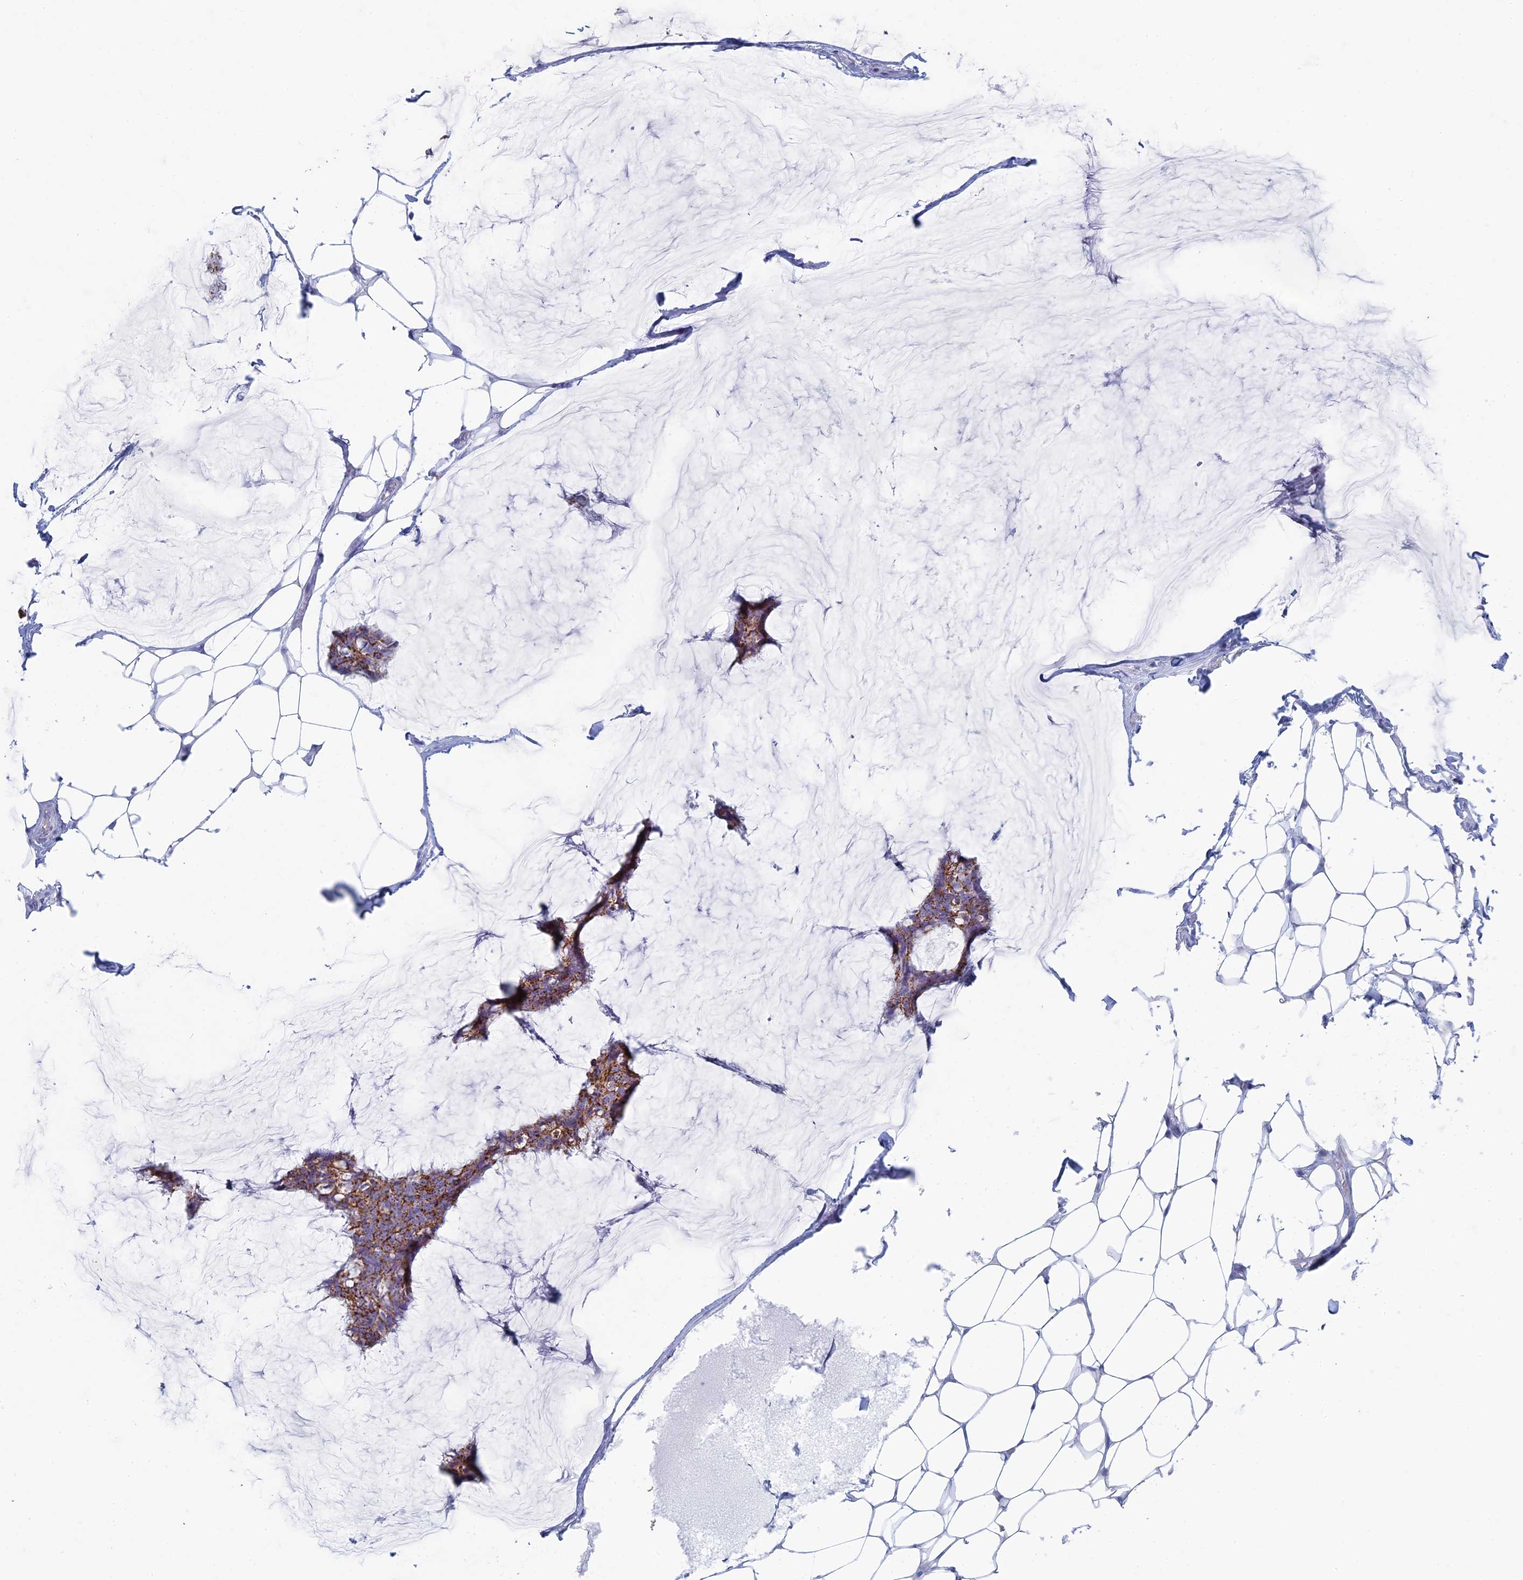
{"staining": {"intensity": "moderate", "quantity": ">75%", "location": "cytoplasmic/membranous"}, "tissue": "breast cancer", "cell_type": "Tumor cells", "image_type": "cancer", "snomed": [{"axis": "morphology", "description": "Duct carcinoma"}, {"axis": "topography", "description": "Breast"}], "caption": "Immunohistochemistry (IHC) (DAB (3,3'-diaminobenzidine)) staining of human breast cancer (invasive ductal carcinoma) displays moderate cytoplasmic/membranous protein expression in approximately >75% of tumor cells.", "gene": "ALMS1", "patient": {"sex": "female", "age": 93}}